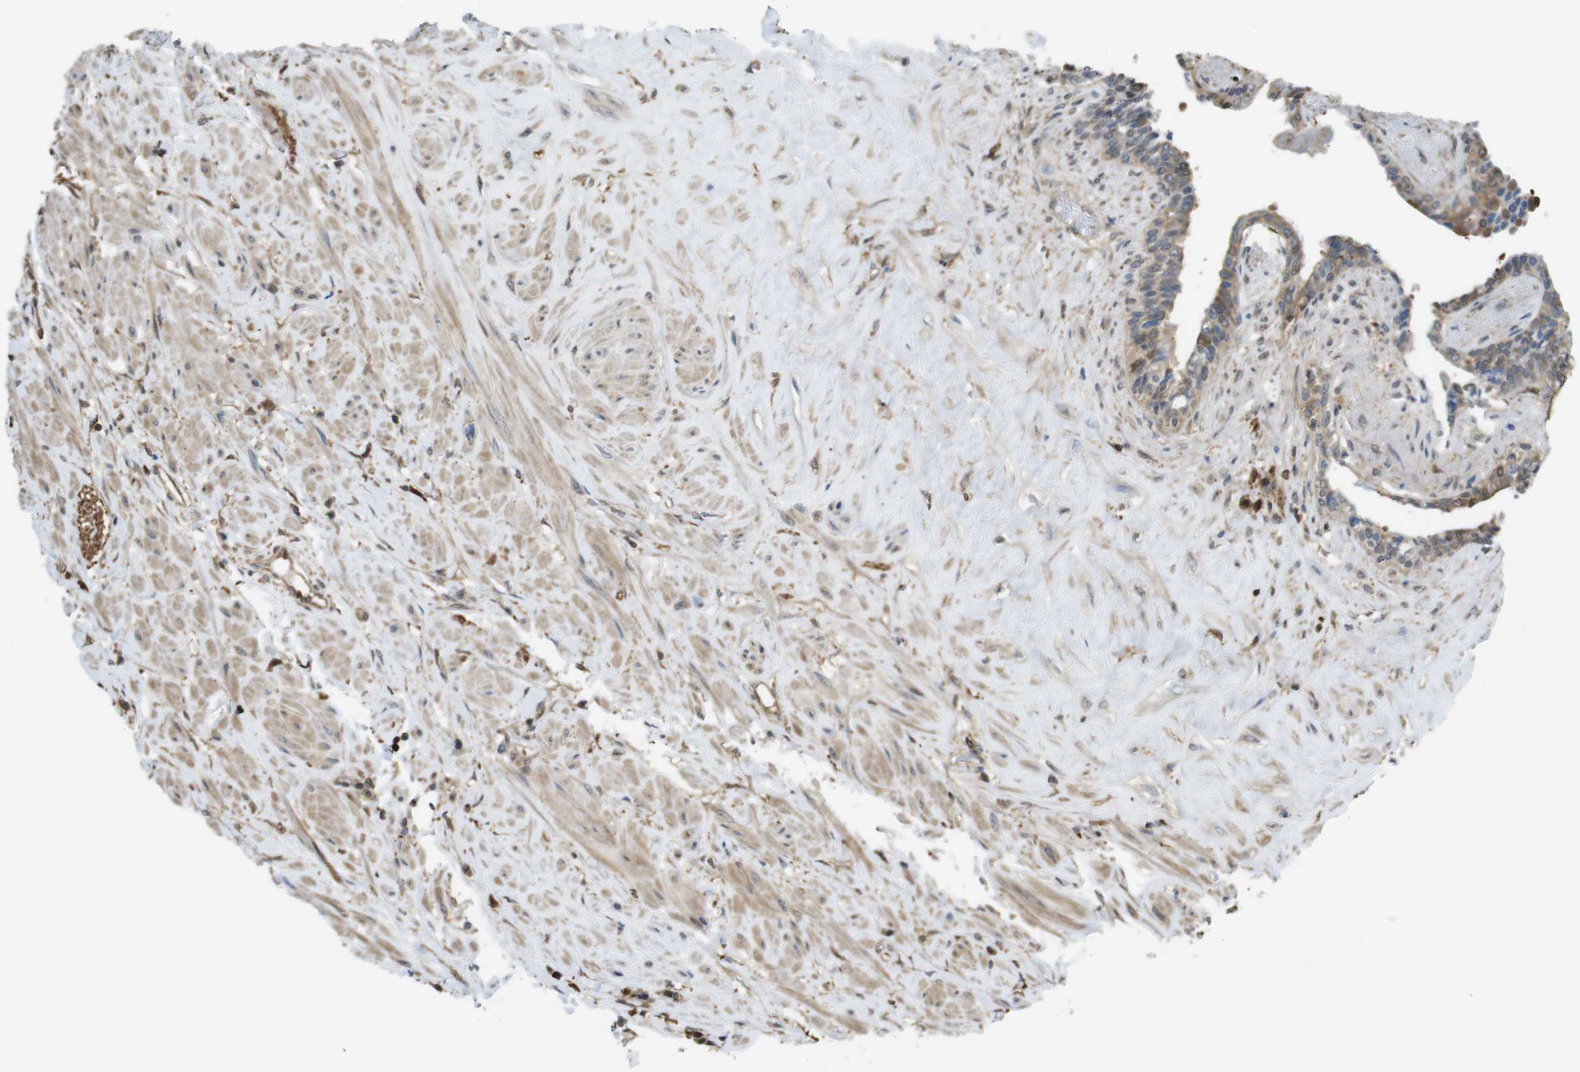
{"staining": {"intensity": "moderate", "quantity": ">75%", "location": "cytoplasmic/membranous"}, "tissue": "seminal vesicle", "cell_type": "Glandular cells", "image_type": "normal", "snomed": [{"axis": "morphology", "description": "Normal tissue, NOS"}, {"axis": "topography", "description": "Seminal veicle"}], "caption": "Immunohistochemical staining of normal human seminal vesicle demonstrates medium levels of moderate cytoplasmic/membranous staining in about >75% of glandular cells.", "gene": "ARHGDIA", "patient": {"sex": "male", "age": 63}}